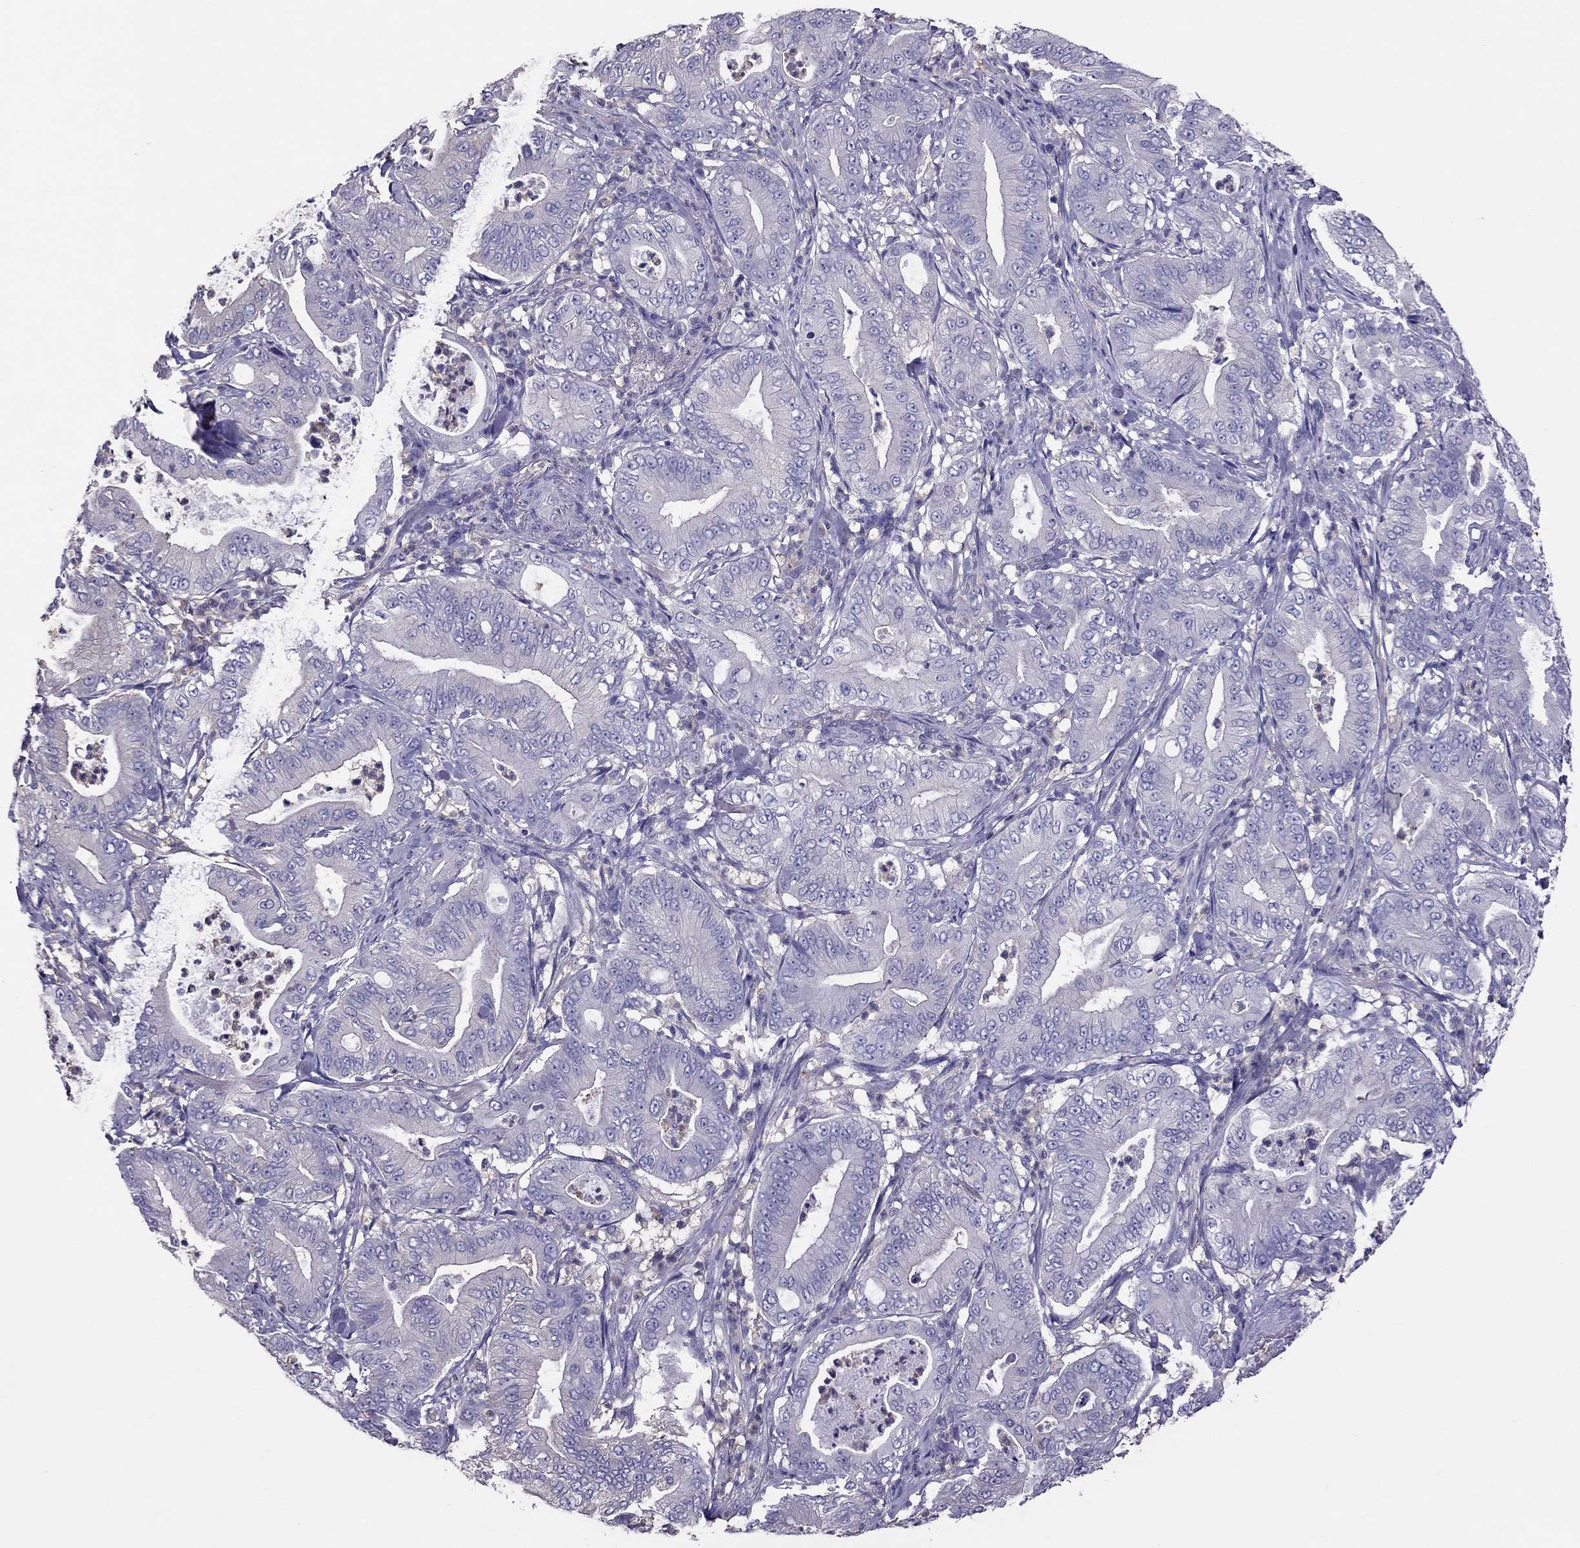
{"staining": {"intensity": "negative", "quantity": "none", "location": "none"}, "tissue": "pancreatic cancer", "cell_type": "Tumor cells", "image_type": "cancer", "snomed": [{"axis": "morphology", "description": "Adenocarcinoma, NOS"}, {"axis": "topography", "description": "Pancreas"}], "caption": "IHC image of human pancreatic cancer stained for a protein (brown), which exhibits no expression in tumor cells.", "gene": "TEX22", "patient": {"sex": "male", "age": 71}}